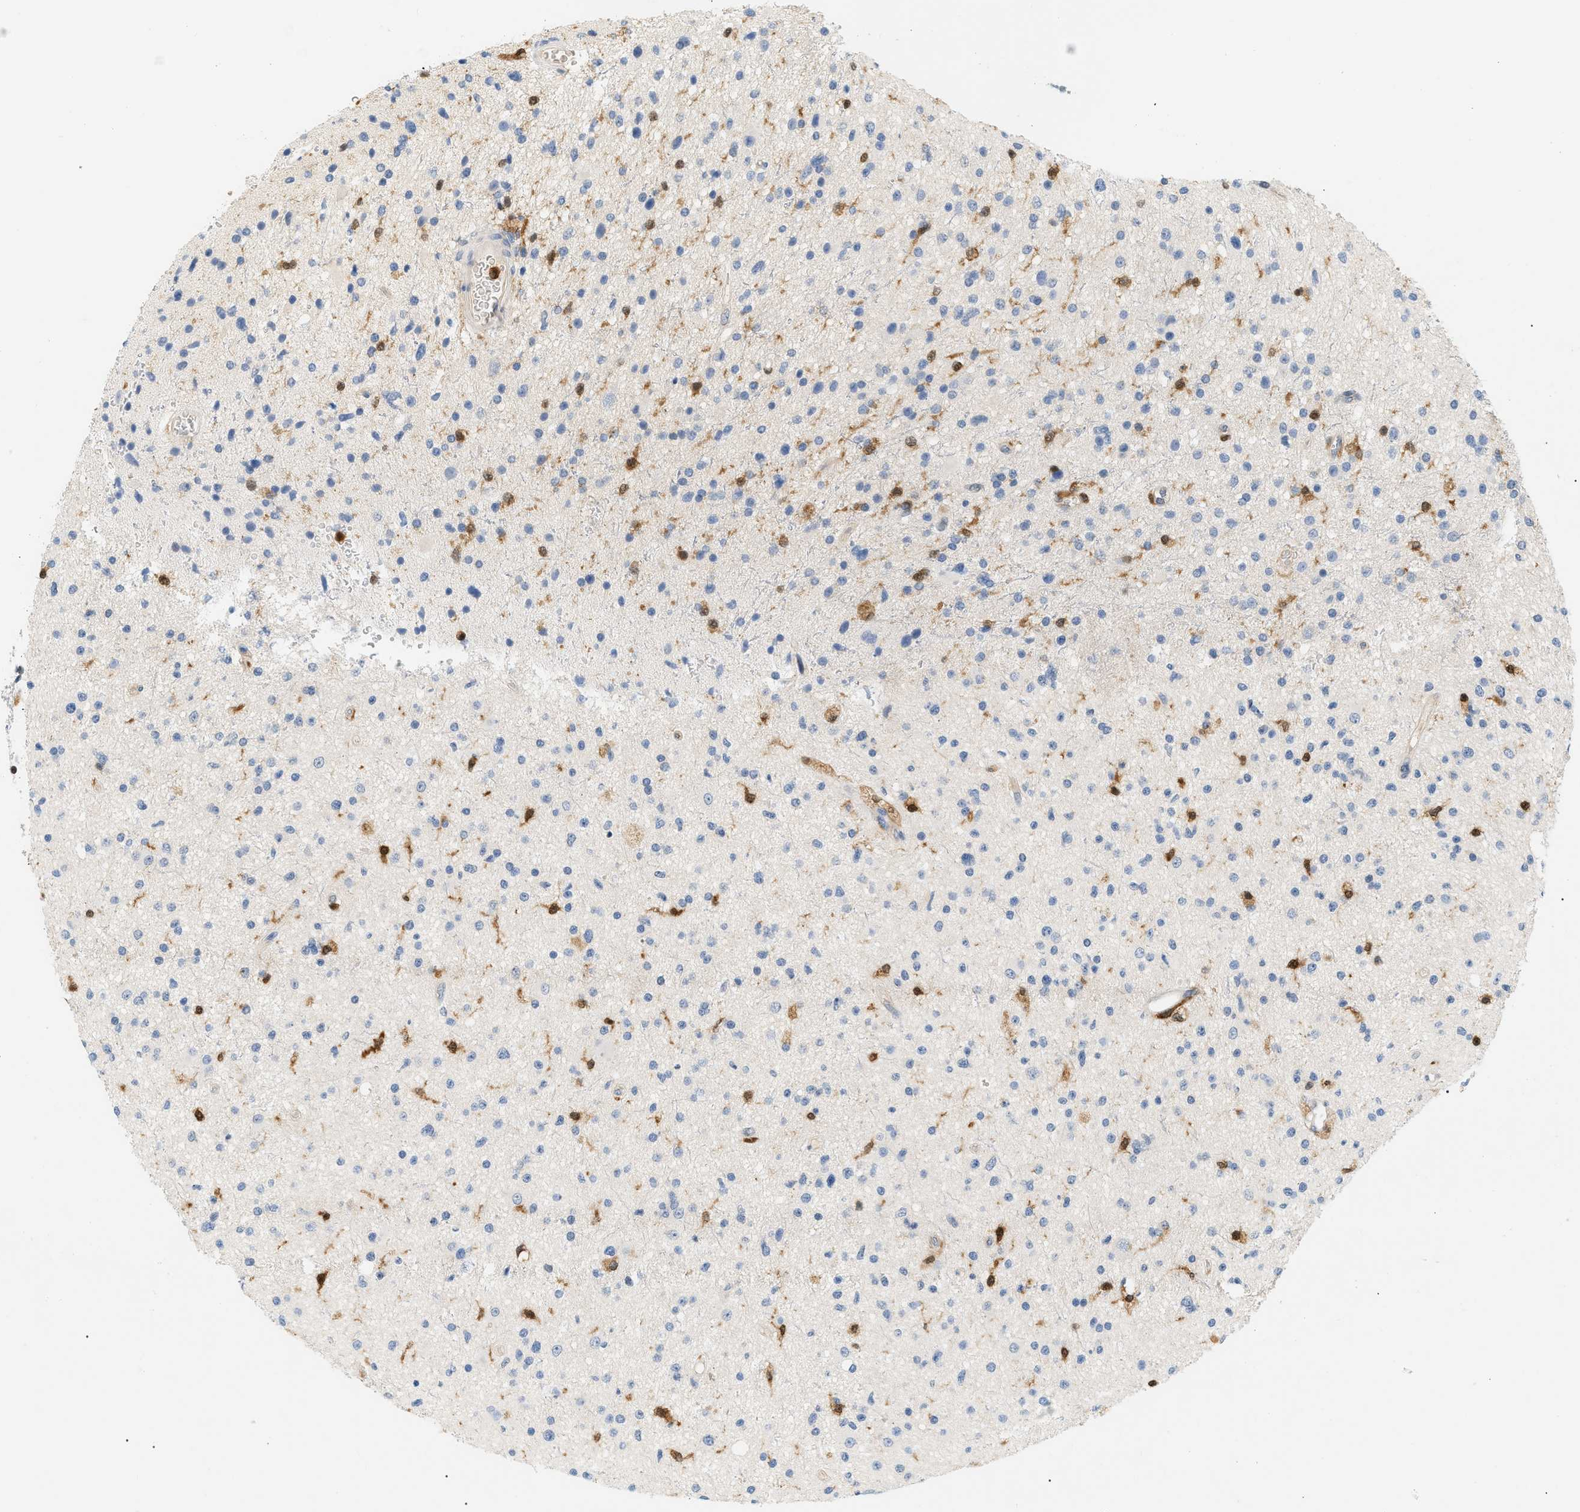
{"staining": {"intensity": "negative", "quantity": "none", "location": "none"}, "tissue": "glioma", "cell_type": "Tumor cells", "image_type": "cancer", "snomed": [{"axis": "morphology", "description": "Glioma, malignant, High grade"}, {"axis": "topography", "description": "Brain"}], "caption": "Human glioma stained for a protein using immunohistochemistry exhibits no positivity in tumor cells.", "gene": "PYCARD", "patient": {"sex": "male", "age": 33}}